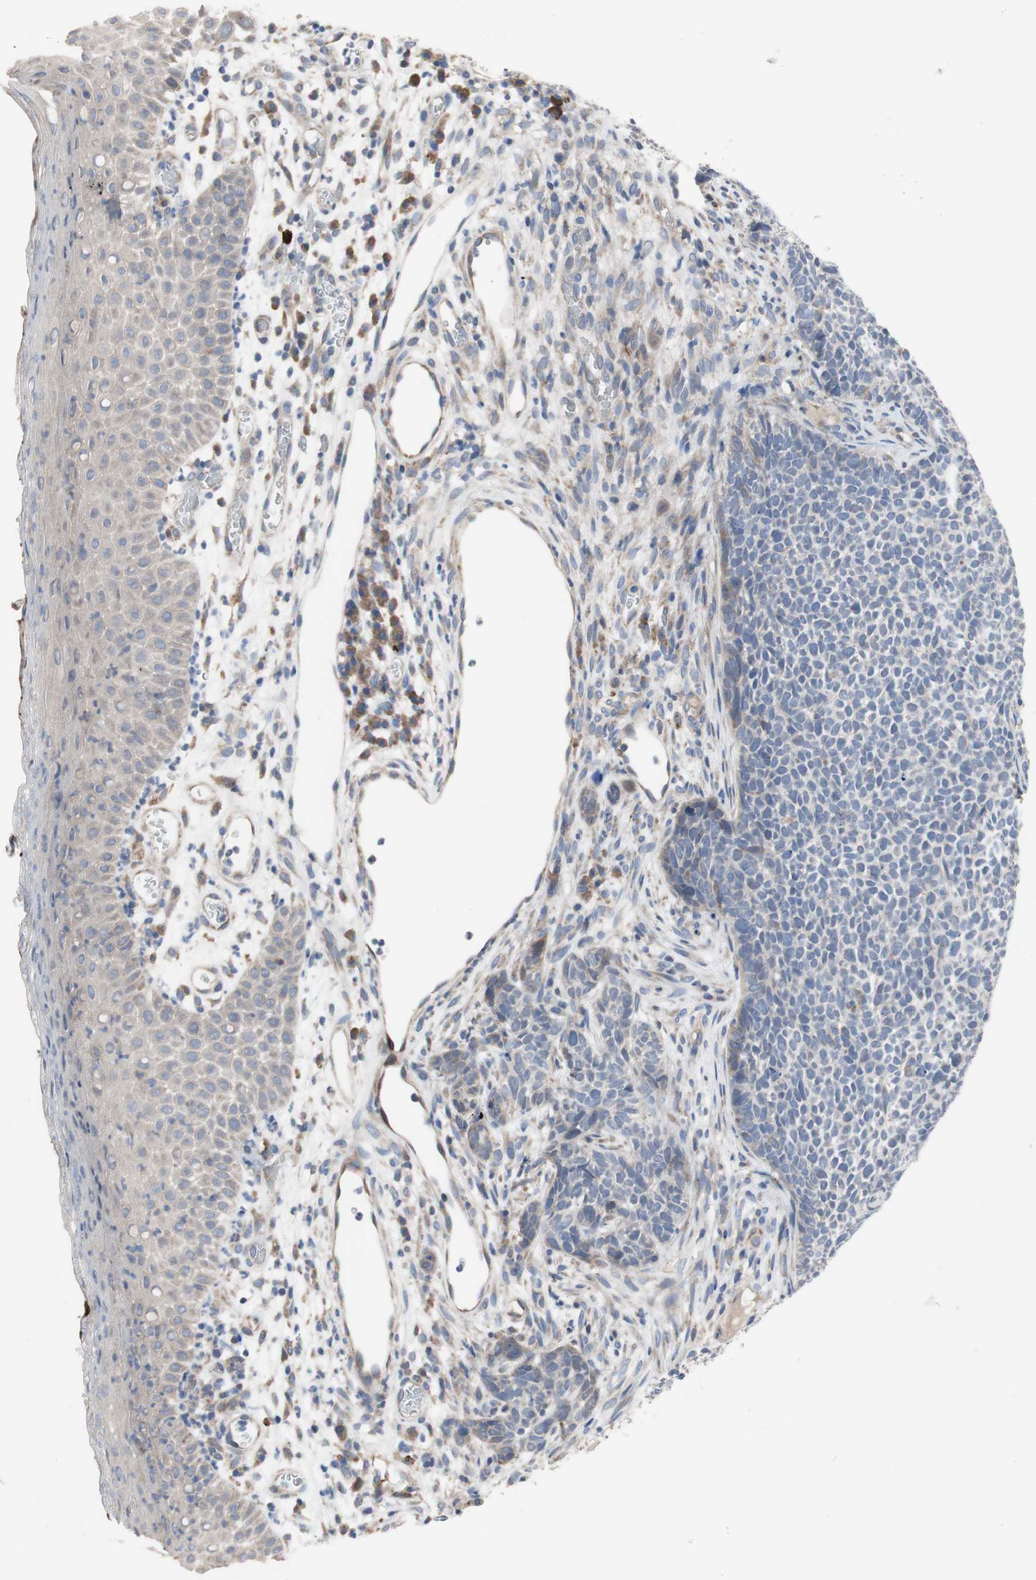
{"staining": {"intensity": "negative", "quantity": "none", "location": "none"}, "tissue": "skin cancer", "cell_type": "Tumor cells", "image_type": "cancer", "snomed": [{"axis": "morphology", "description": "Basal cell carcinoma"}, {"axis": "topography", "description": "Skin"}], "caption": "This histopathology image is of skin cancer stained with immunohistochemistry (IHC) to label a protein in brown with the nuclei are counter-stained blue. There is no positivity in tumor cells.", "gene": "TTC14", "patient": {"sex": "female", "age": 84}}